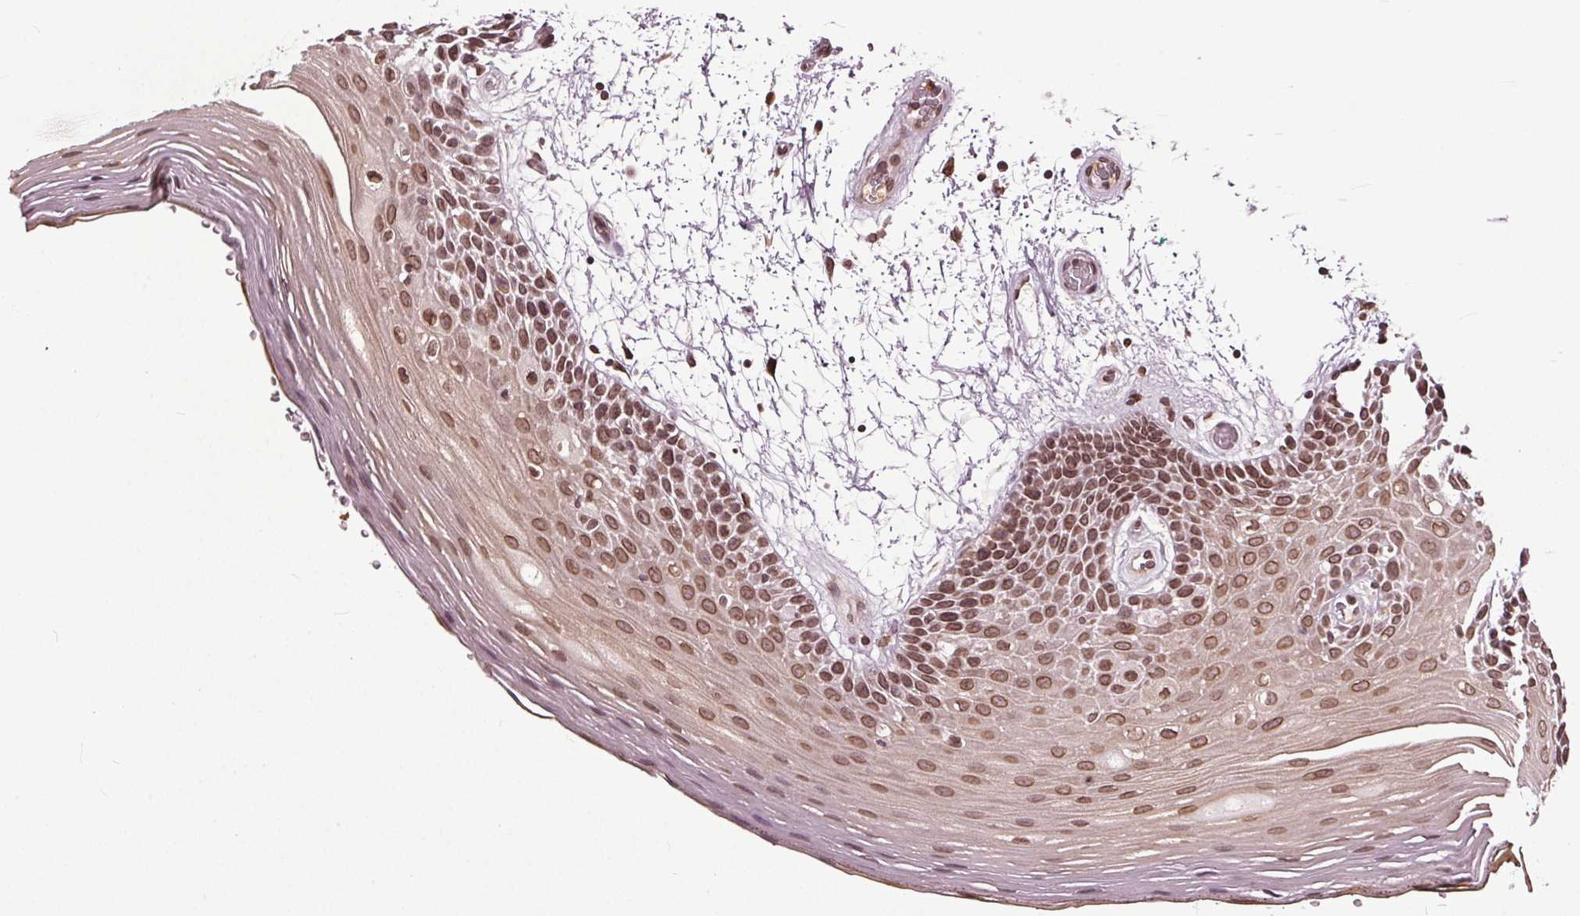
{"staining": {"intensity": "moderate", "quantity": ">75%", "location": "cytoplasmic/membranous,nuclear"}, "tissue": "oral mucosa", "cell_type": "Squamous epithelial cells", "image_type": "normal", "snomed": [{"axis": "morphology", "description": "Normal tissue, NOS"}, {"axis": "morphology", "description": "Squamous cell carcinoma, NOS"}, {"axis": "topography", "description": "Oral tissue"}, {"axis": "topography", "description": "Head-Neck"}], "caption": "Immunohistochemistry (DAB) staining of unremarkable human oral mucosa exhibits moderate cytoplasmic/membranous,nuclear protein staining in about >75% of squamous epithelial cells.", "gene": "TTC39C", "patient": {"sex": "male", "age": 52}}